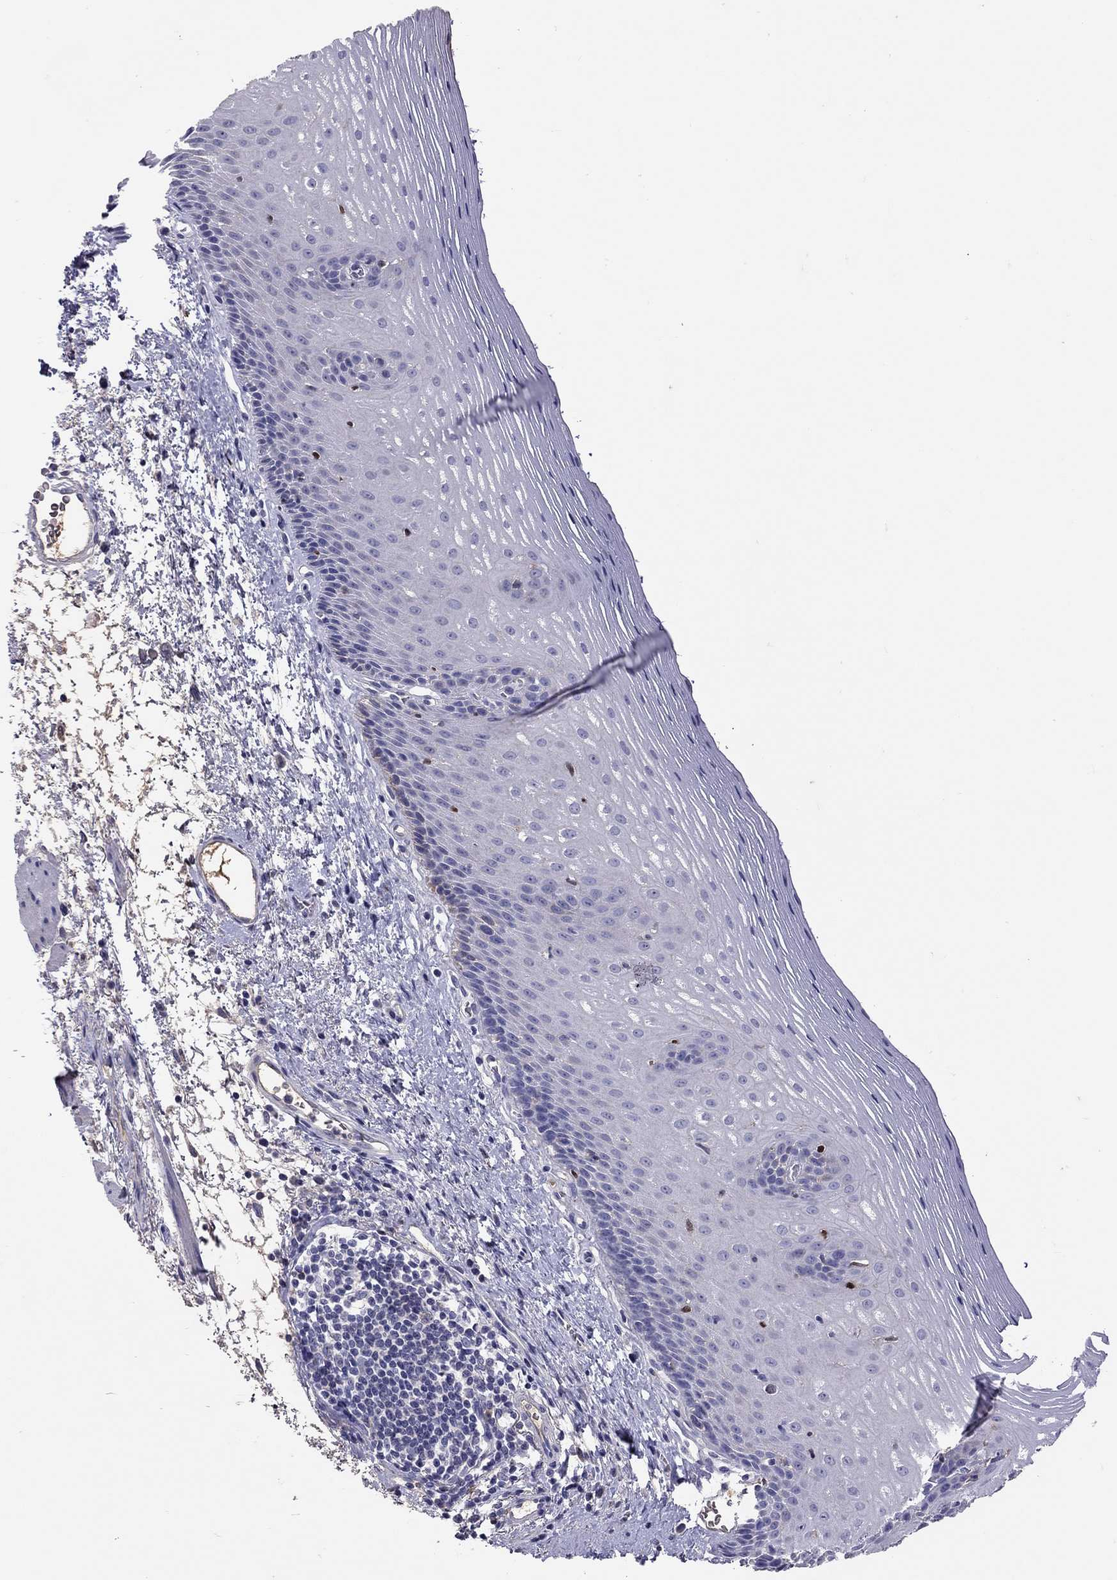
{"staining": {"intensity": "negative", "quantity": "none", "location": "none"}, "tissue": "esophagus", "cell_type": "Squamous epithelial cells", "image_type": "normal", "snomed": [{"axis": "morphology", "description": "Normal tissue, NOS"}, {"axis": "topography", "description": "Esophagus"}], "caption": "IHC histopathology image of benign esophagus stained for a protein (brown), which demonstrates no staining in squamous epithelial cells.", "gene": "SERPINA3", "patient": {"sex": "male", "age": 76}}